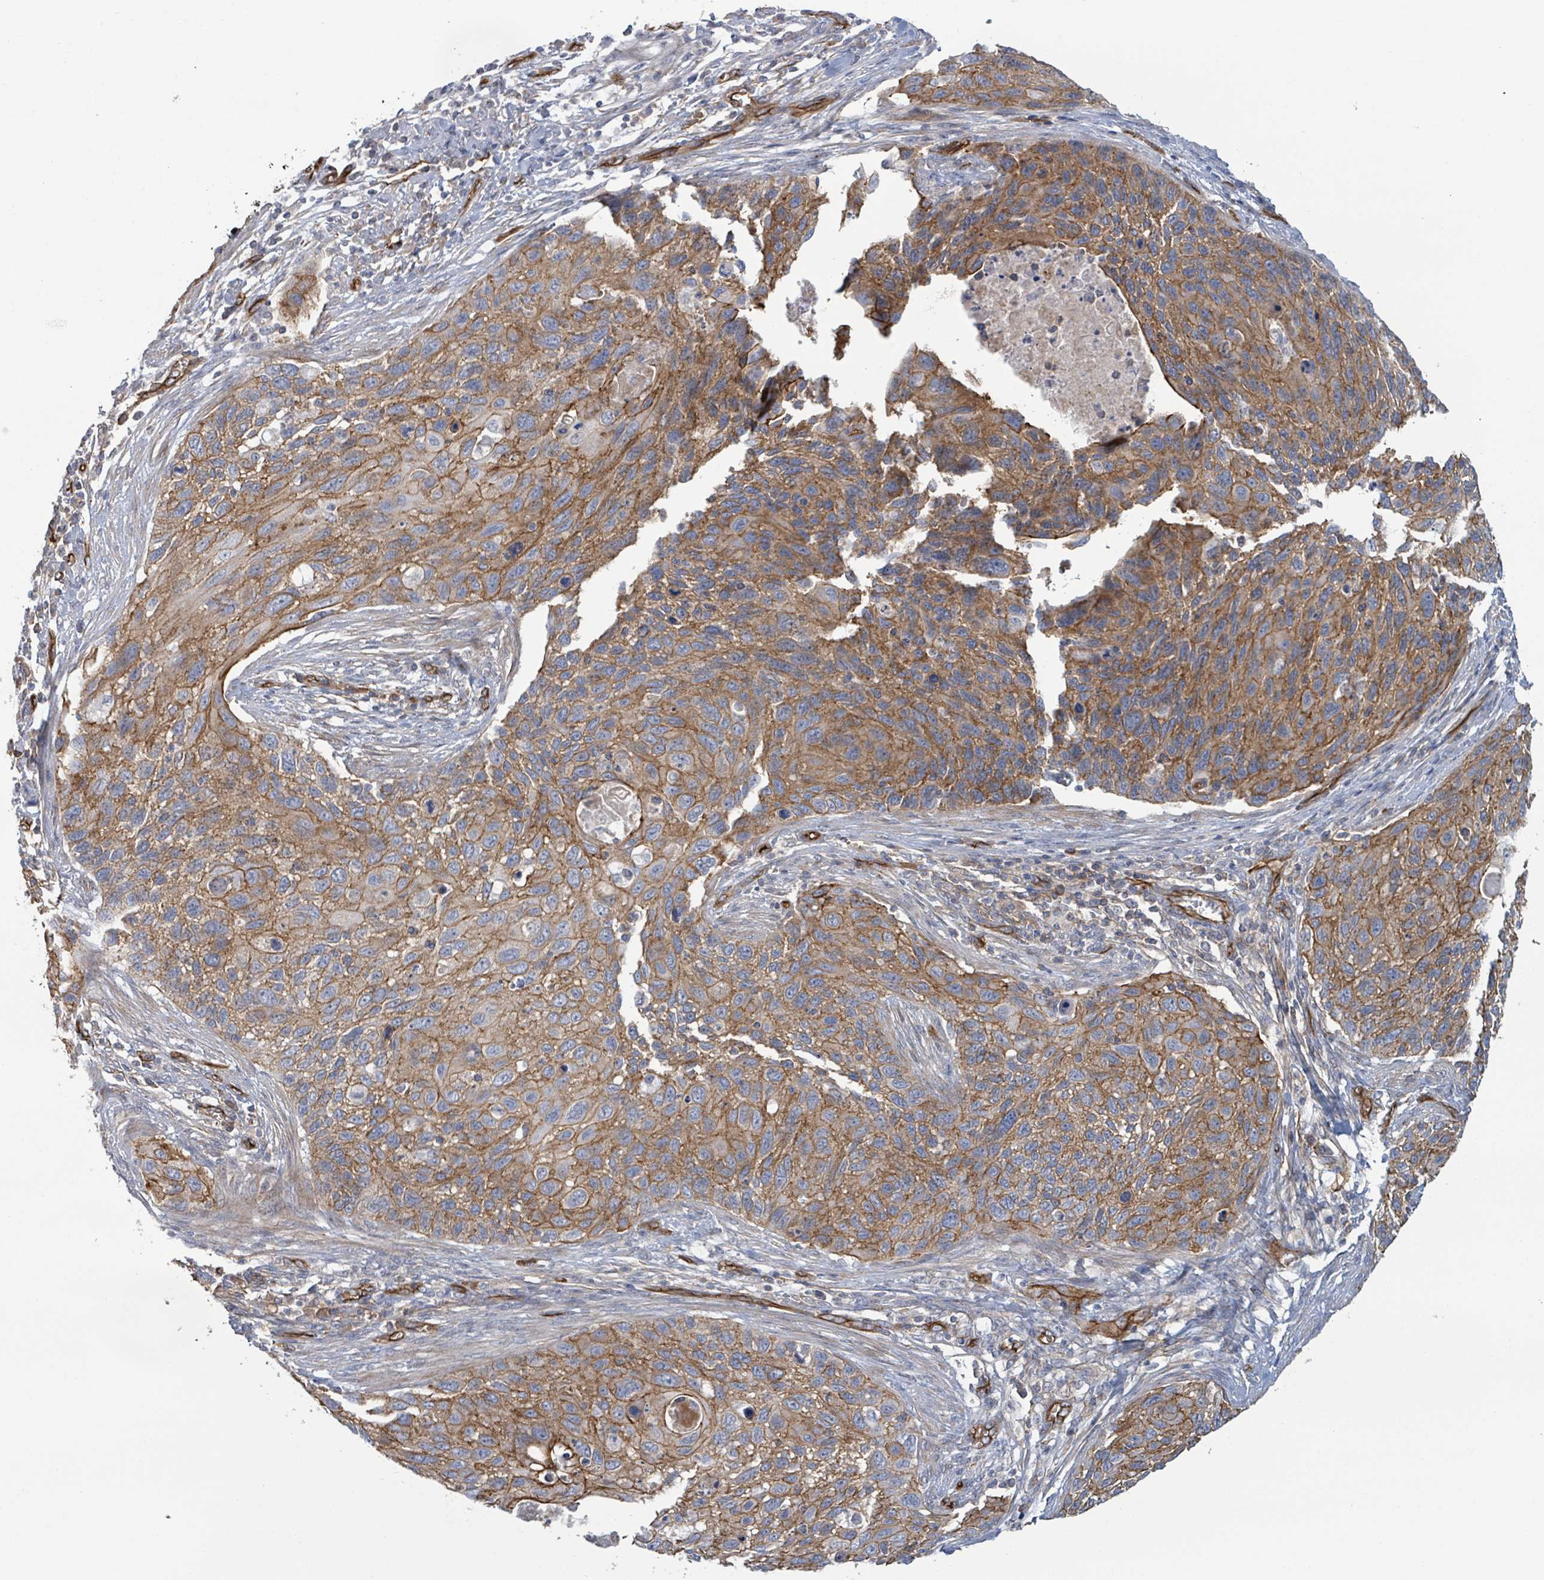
{"staining": {"intensity": "moderate", "quantity": ">75%", "location": "cytoplasmic/membranous"}, "tissue": "cervical cancer", "cell_type": "Tumor cells", "image_type": "cancer", "snomed": [{"axis": "morphology", "description": "Squamous cell carcinoma, NOS"}, {"axis": "topography", "description": "Cervix"}], "caption": "An image of cervical cancer stained for a protein exhibits moderate cytoplasmic/membranous brown staining in tumor cells. Ihc stains the protein in brown and the nuclei are stained blue.", "gene": "LDOC1", "patient": {"sex": "female", "age": 70}}